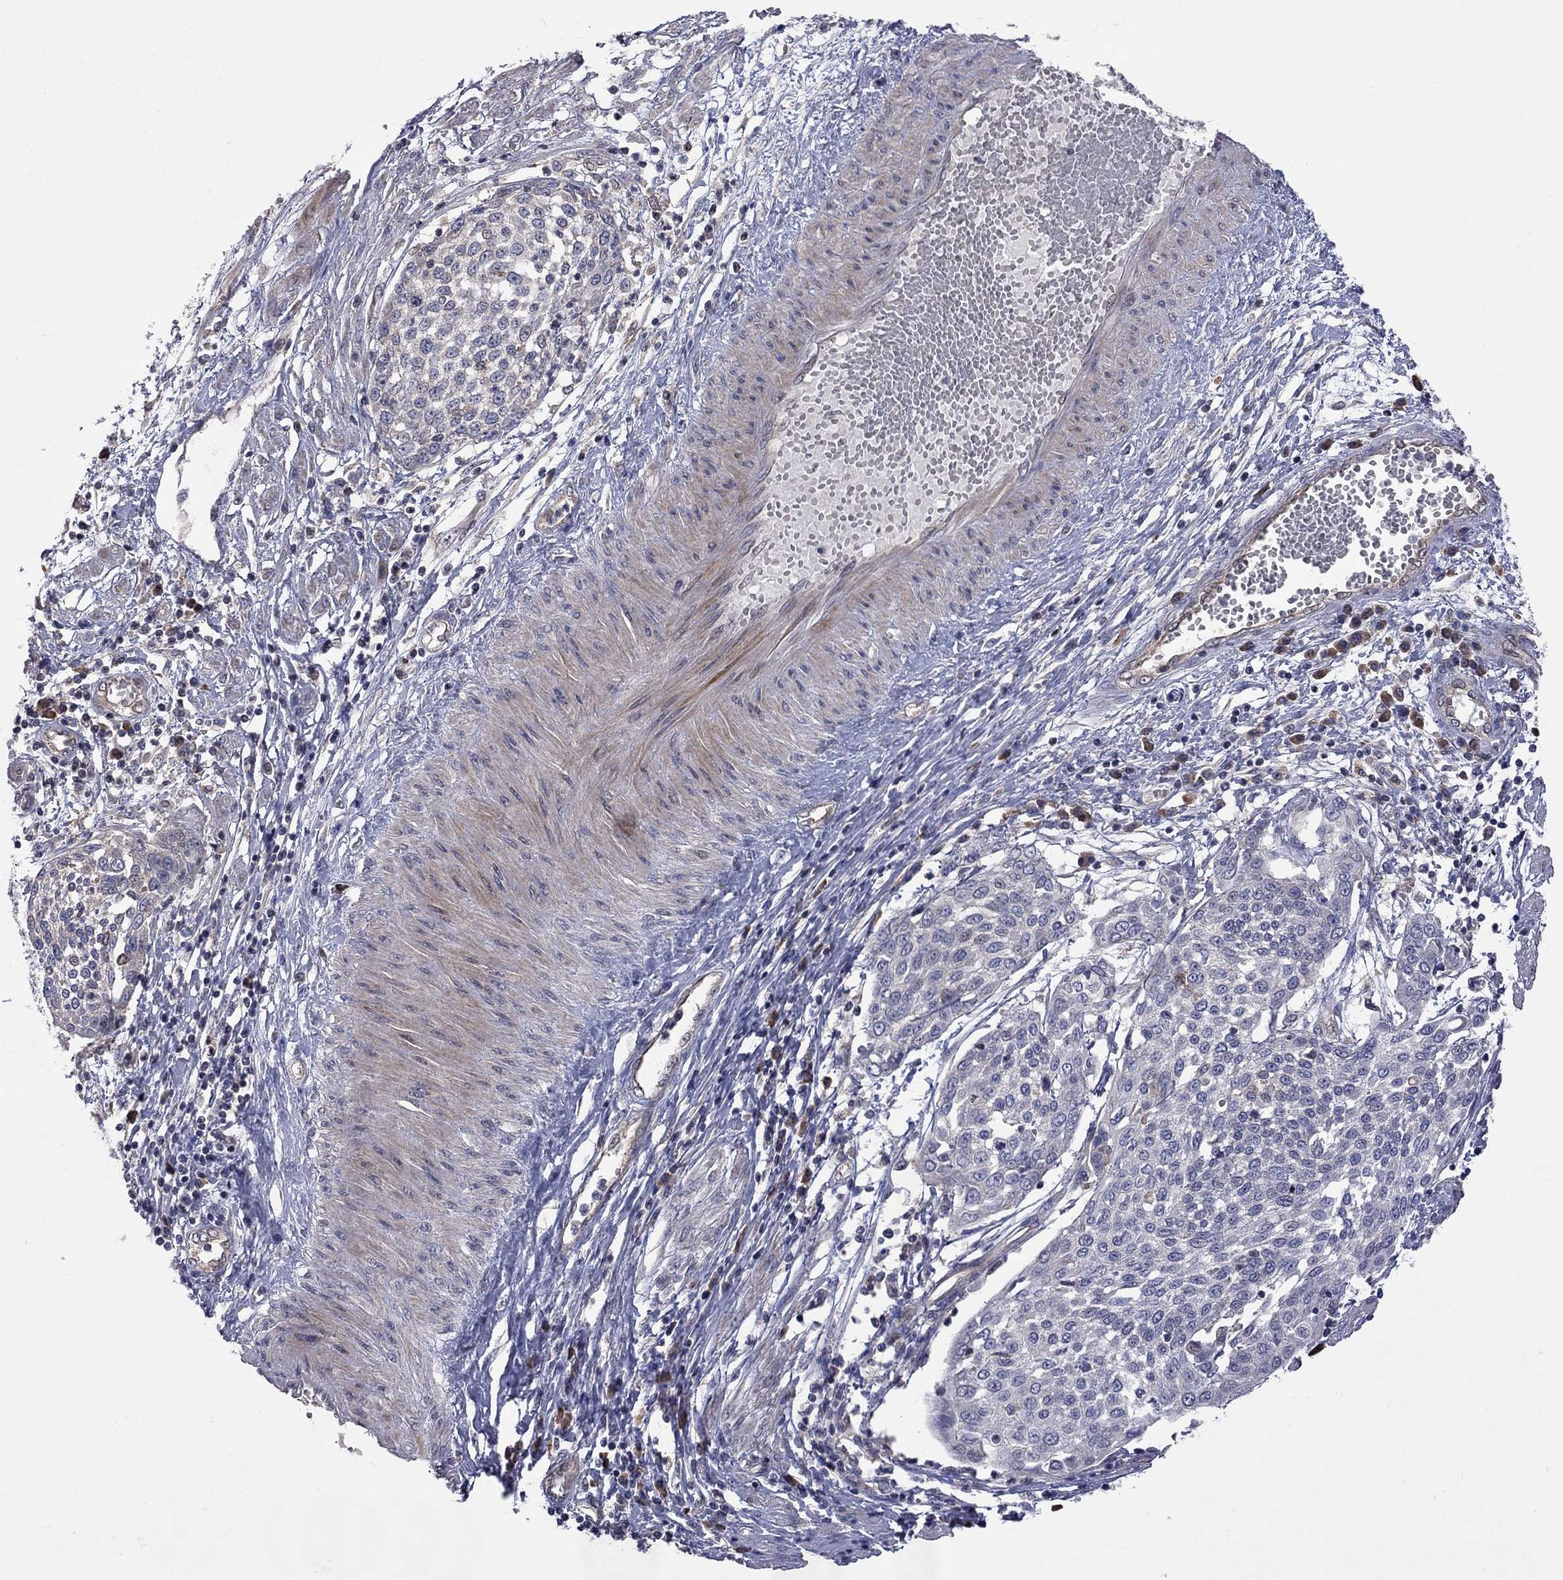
{"staining": {"intensity": "negative", "quantity": "none", "location": "none"}, "tissue": "cervical cancer", "cell_type": "Tumor cells", "image_type": "cancer", "snomed": [{"axis": "morphology", "description": "Squamous cell carcinoma, NOS"}, {"axis": "topography", "description": "Cervix"}], "caption": "DAB (3,3'-diaminobenzidine) immunohistochemical staining of cervical squamous cell carcinoma demonstrates no significant expression in tumor cells.", "gene": "ABI3", "patient": {"sex": "female", "age": 34}}